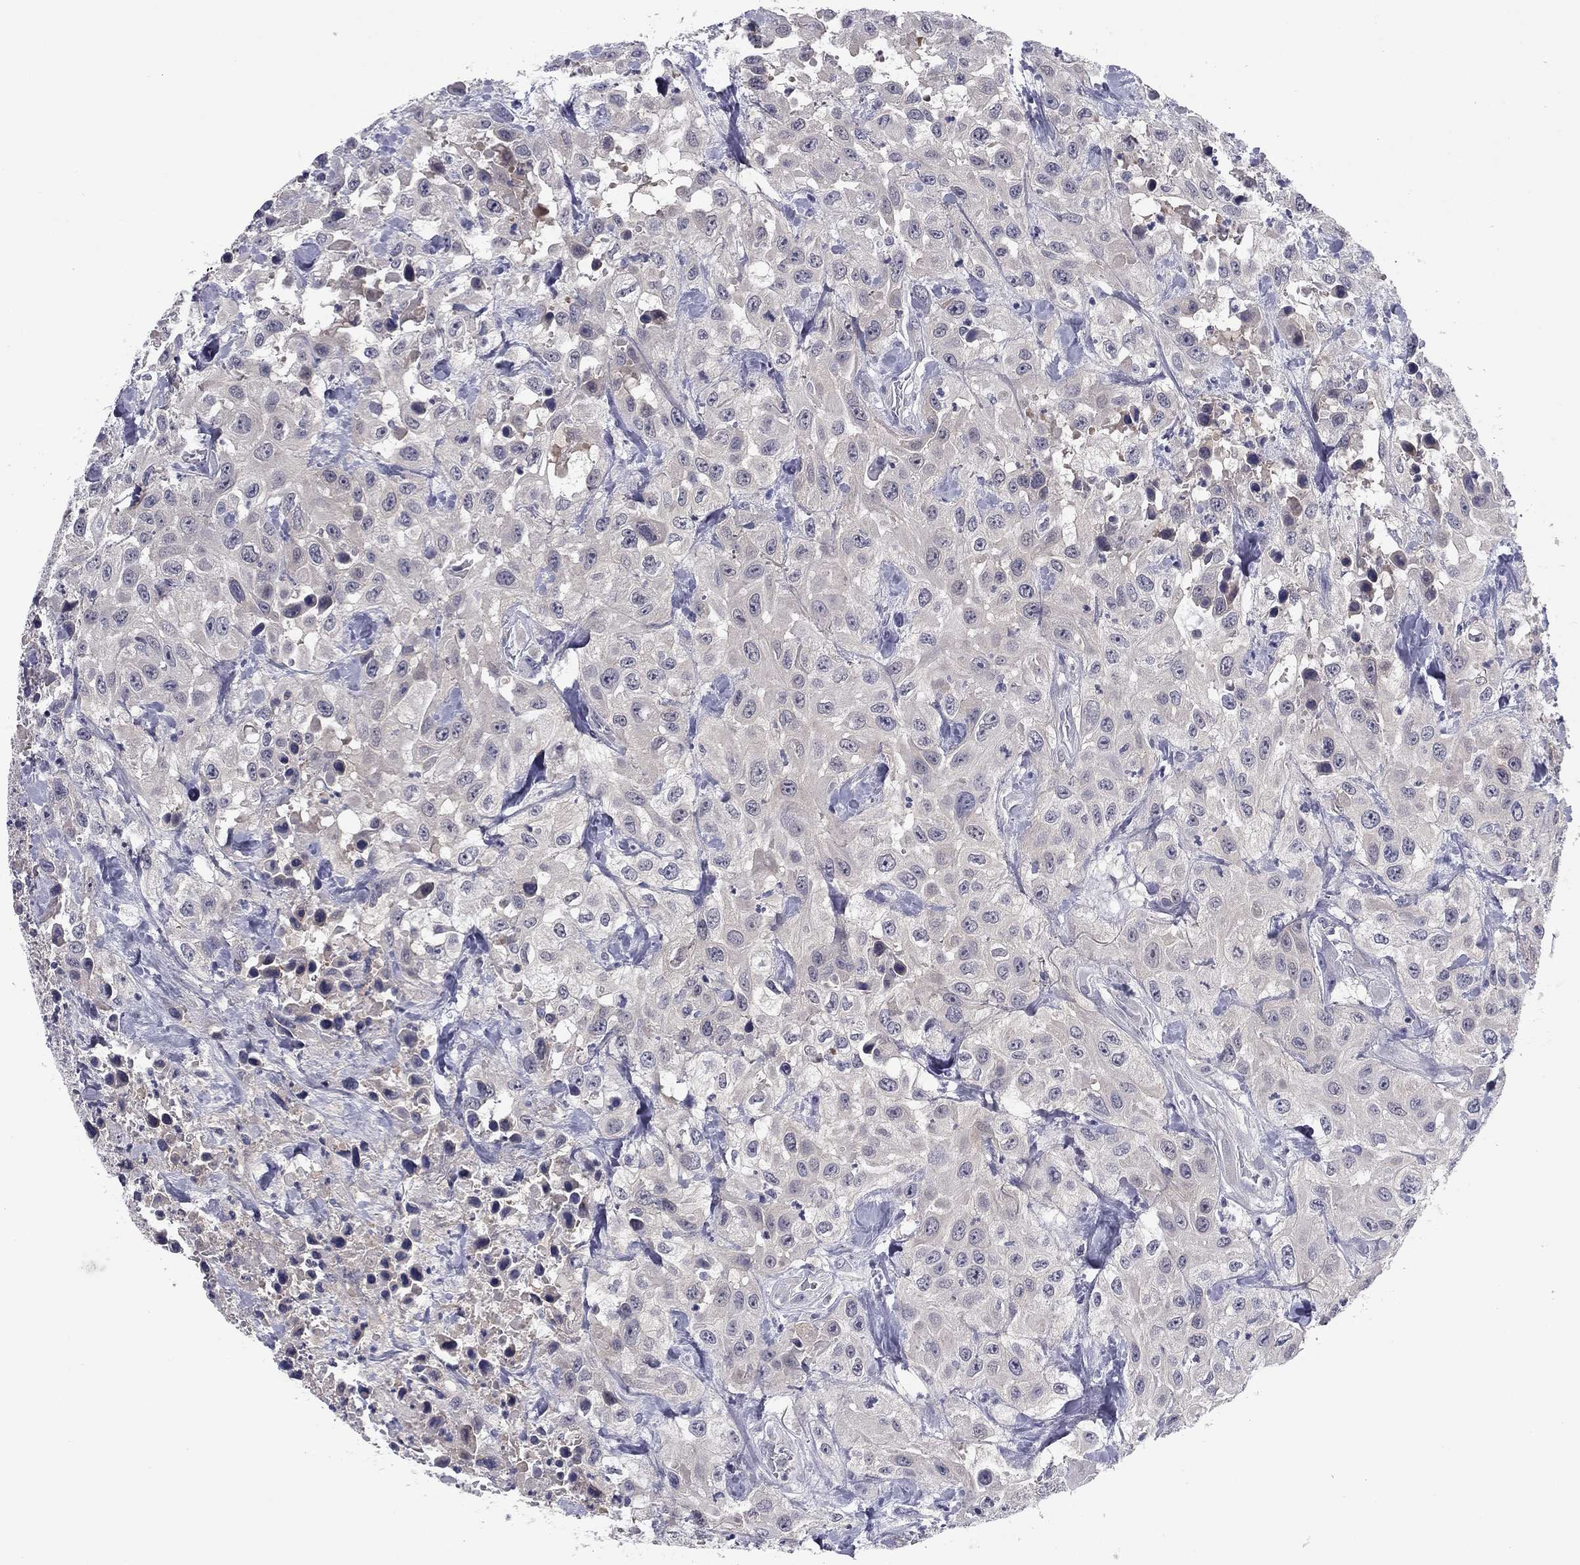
{"staining": {"intensity": "negative", "quantity": "none", "location": "none"}, "tissue": "urothelial cancer", "cell_type": "Tumor cells", "image_type": "cancer", "snomed": [{"axis": "morphology", "description": "Urothelial carcinoma, High grade"}, {"axis": "topography", "description": "Urinary bladder"}], "caption": "Protein analysis of urothelial cancer demonstrates no significant expression in tumor cells. (DAB immunohistochemistry (IHC) visualized using brightfield microscopy, high magnification).", "gene": "REXO5", "patient": {"sex": "male", "age": 79}}